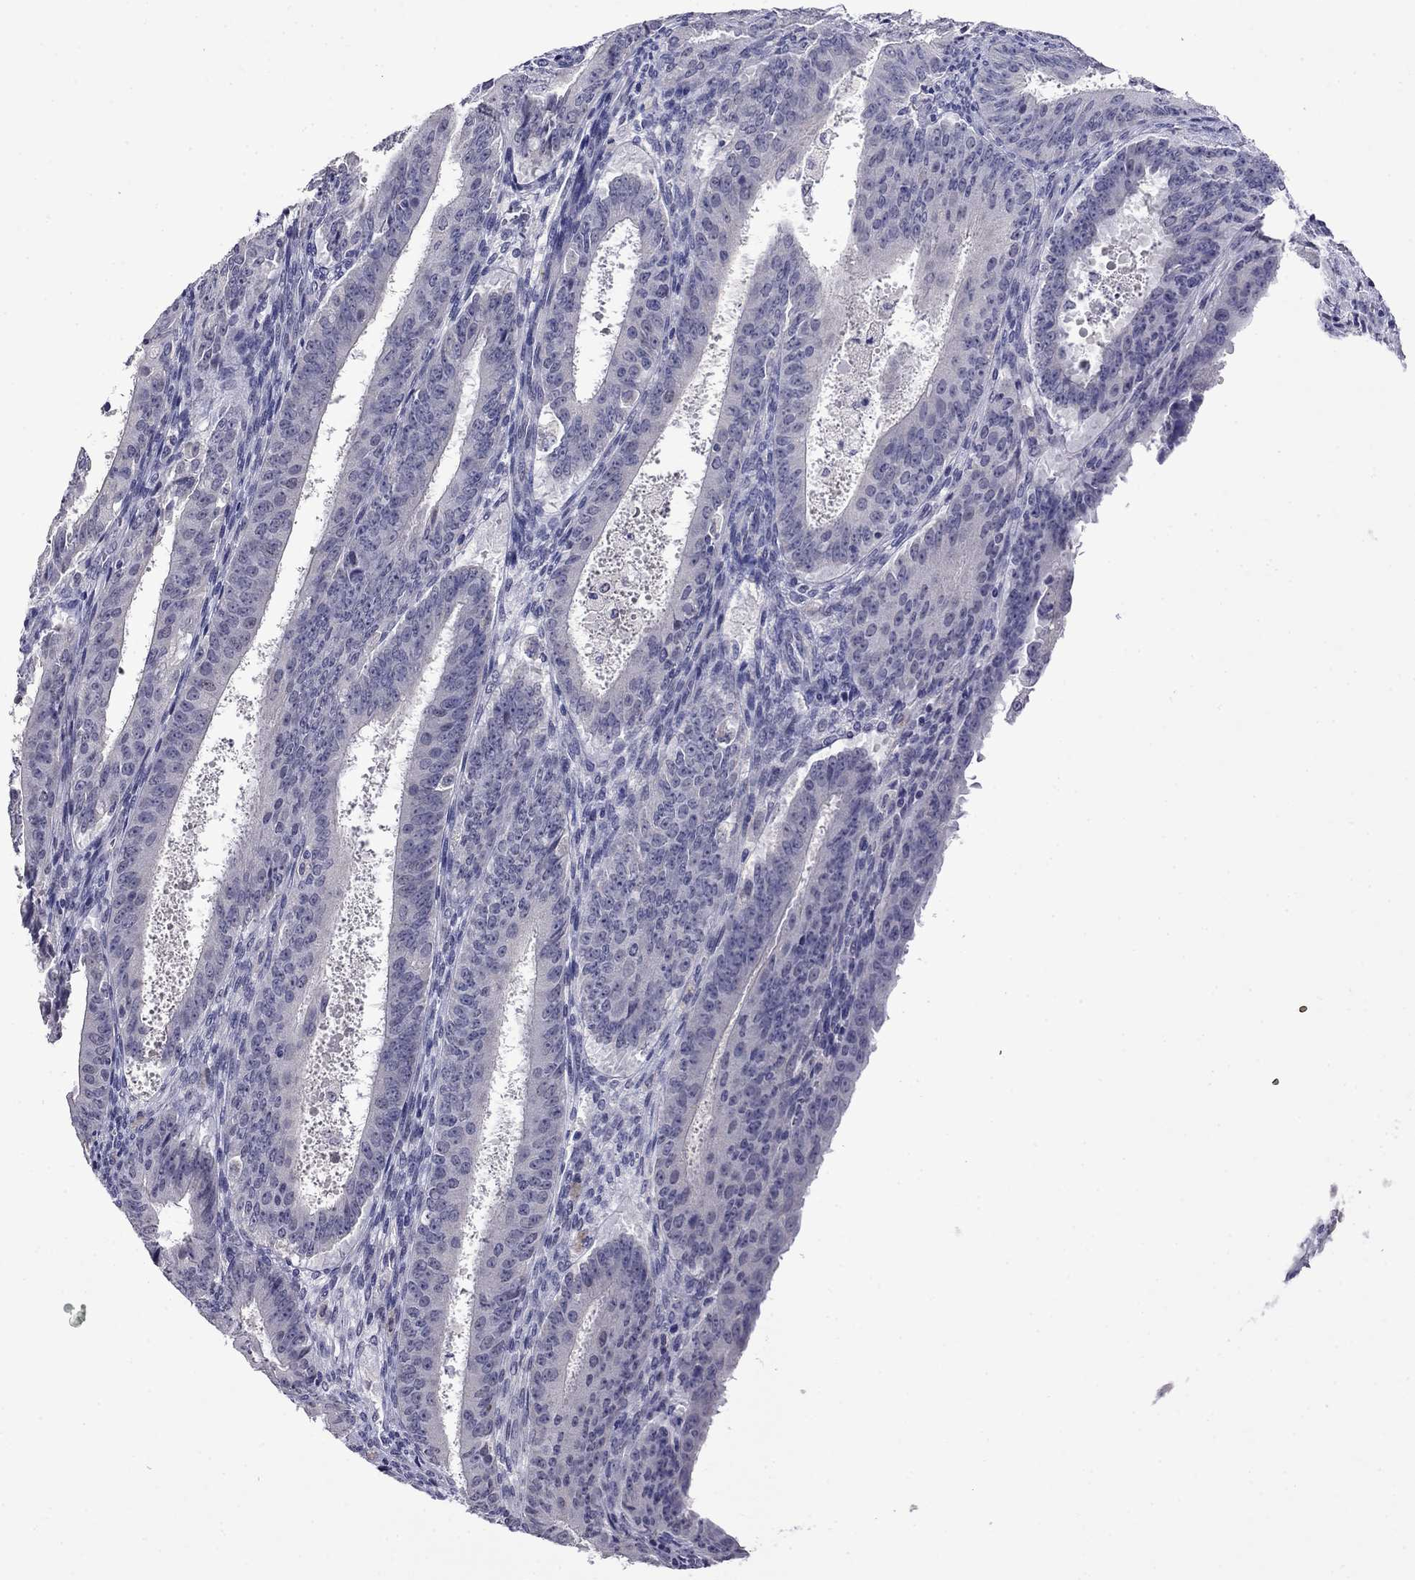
{"staining": {"intensity": "negative", "quantity": "none", "location": "none"}, "tissue": "ovarian cancer", "cell_type": "Tumor cells", "image_type": "cancer", "snomed": [{"axis": "morphology", "description": "Carcinoma, endometroid"}, {"axis": "topography", "description": "Ovary"}], "caption": "Tumor cells show no significant protein positivity in endometroid carcinoma (ovarian).", "gene": "STAR", "patient": {"sex": "female", "age": 42}}